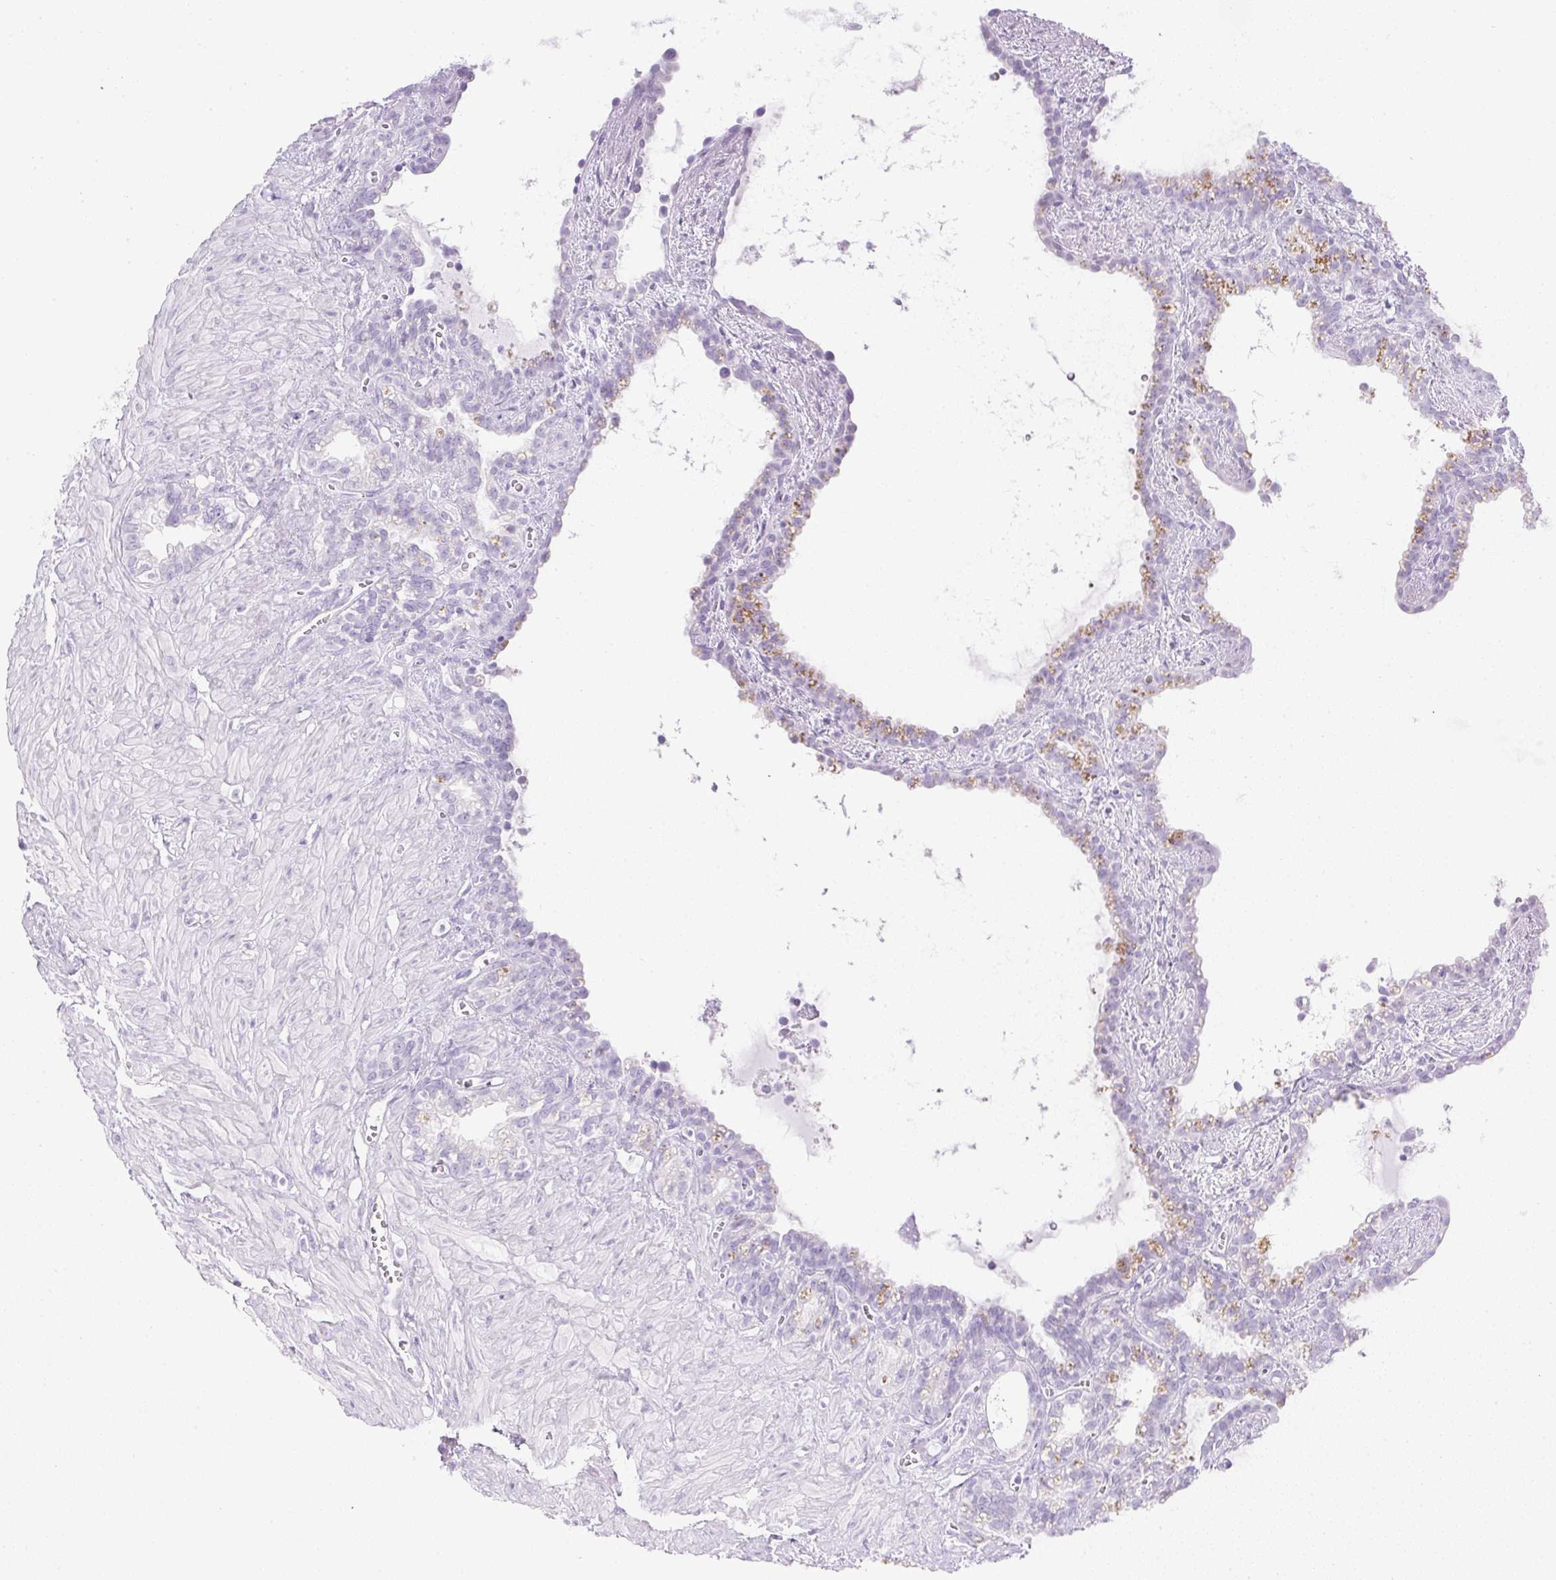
{"staining": {"intensity": "negative", "quantity": "none", "location": "none"}, "tissue": "seminal vesicle", "cell_type": "Glandular cells", "image_type": "normal", "snomed": [{"axis": "morphology", "description": "Normal tissue, NOS"}, {"axis": "topography", "description": "Seminal veicle"}], "caption": "This is a image of immunohistochemistry staining of benign seminal vesicle, which shows no positivity in glandular cells.", "gene": "CPB1", "patient": {"sex": "male", "age": 76}}